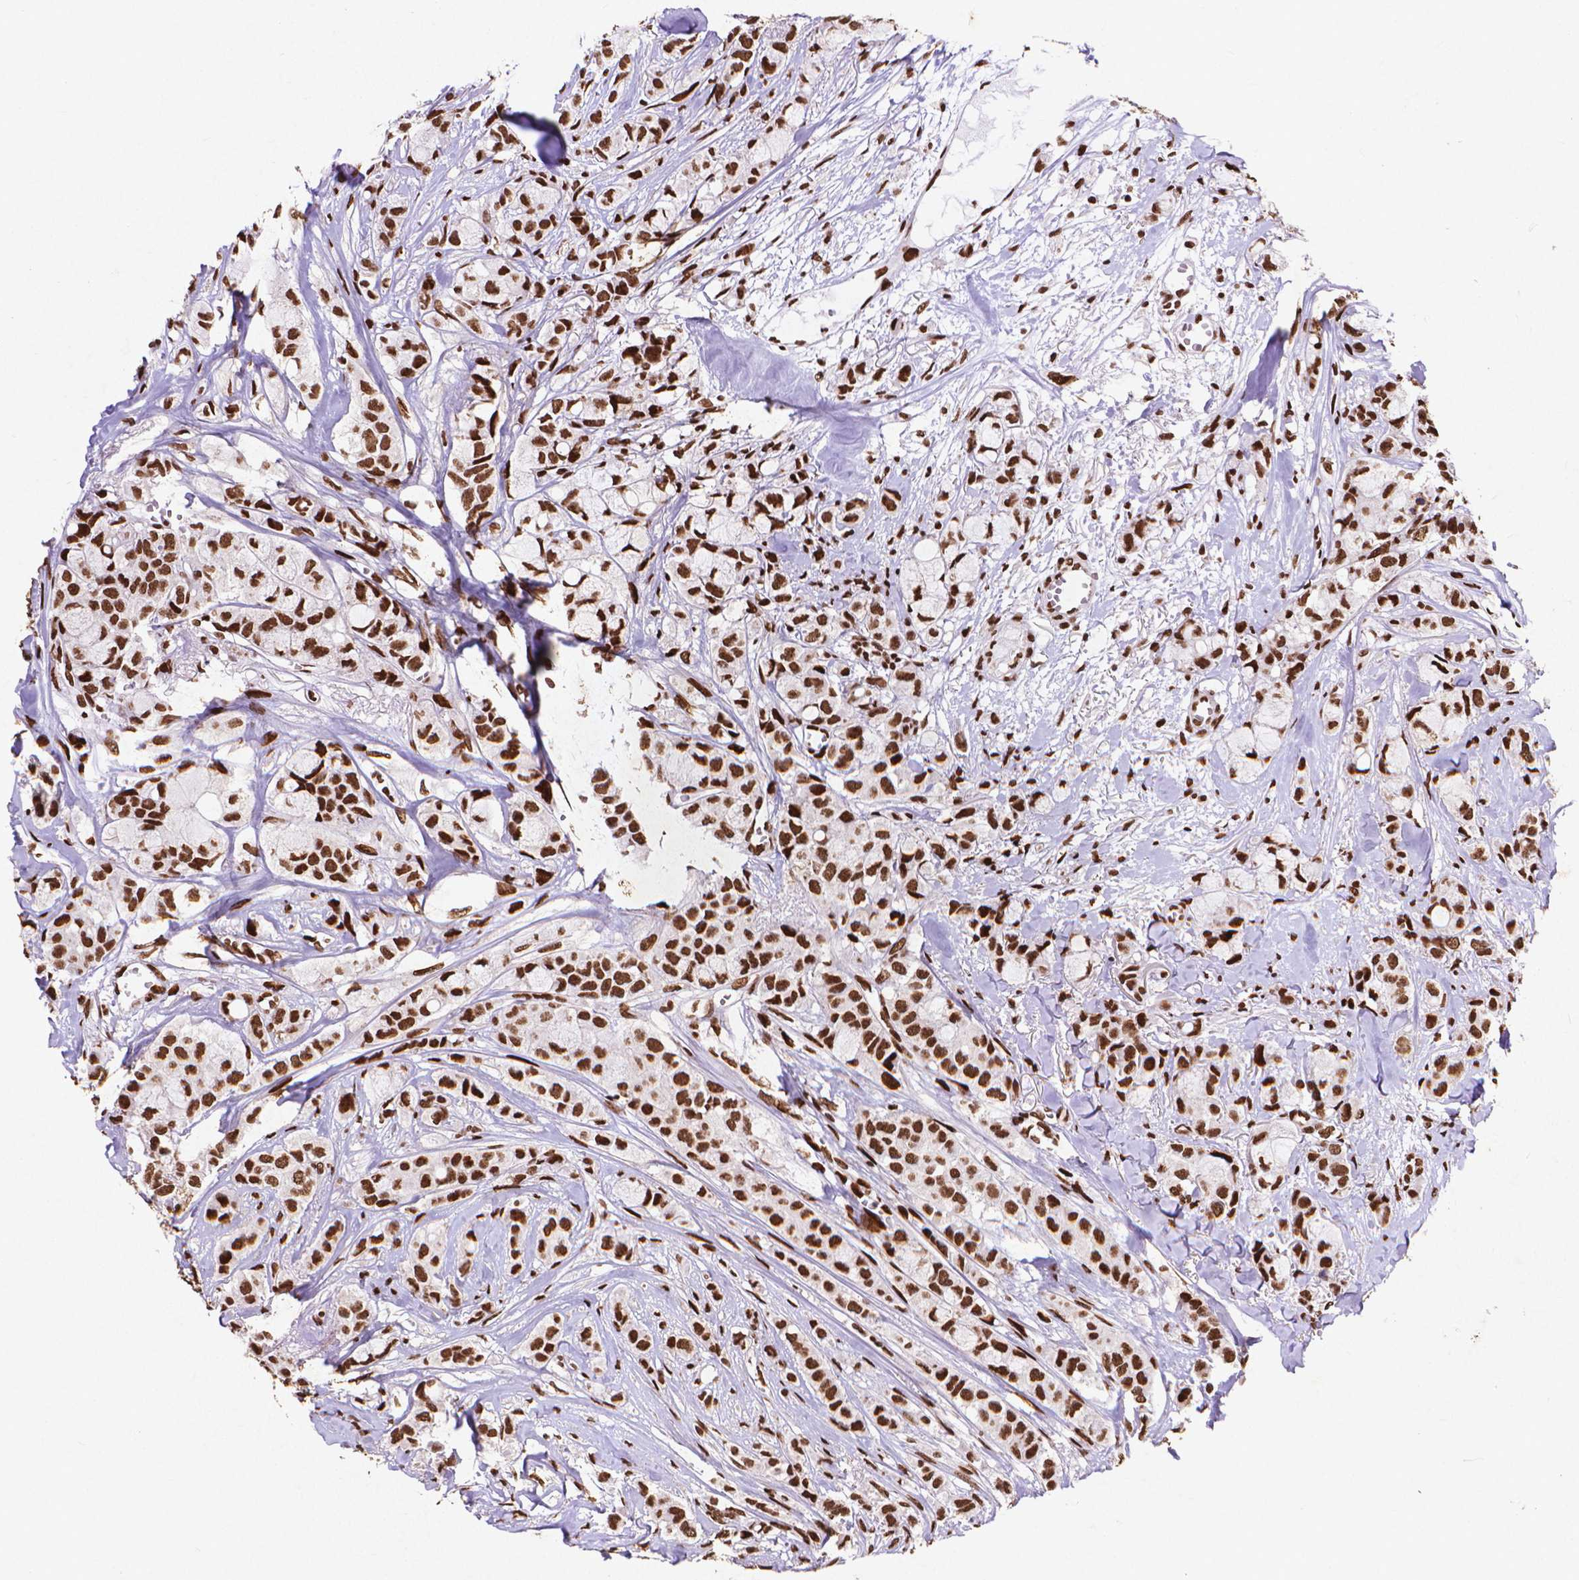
{"staining": {"intensity": "strong", "quantity": ">75%", "location": "nuclear"}, "tissue": "breast cancer", "cell_type": "Tumor cells", "image_type": "cancer", "snomed": [{"axis": "morphology", "description": "Duct carcinoma"}, {"axis": "topography", "description": "Breast"}], "caption": "Human infiltrating ductal carcinoma (breast) stained for a protein (brown) reveals strong nuclear positive expression in approximately >75% of tumor cells.", "gene": "CITED2", "patient": {"sex": "female", "age": 85}}